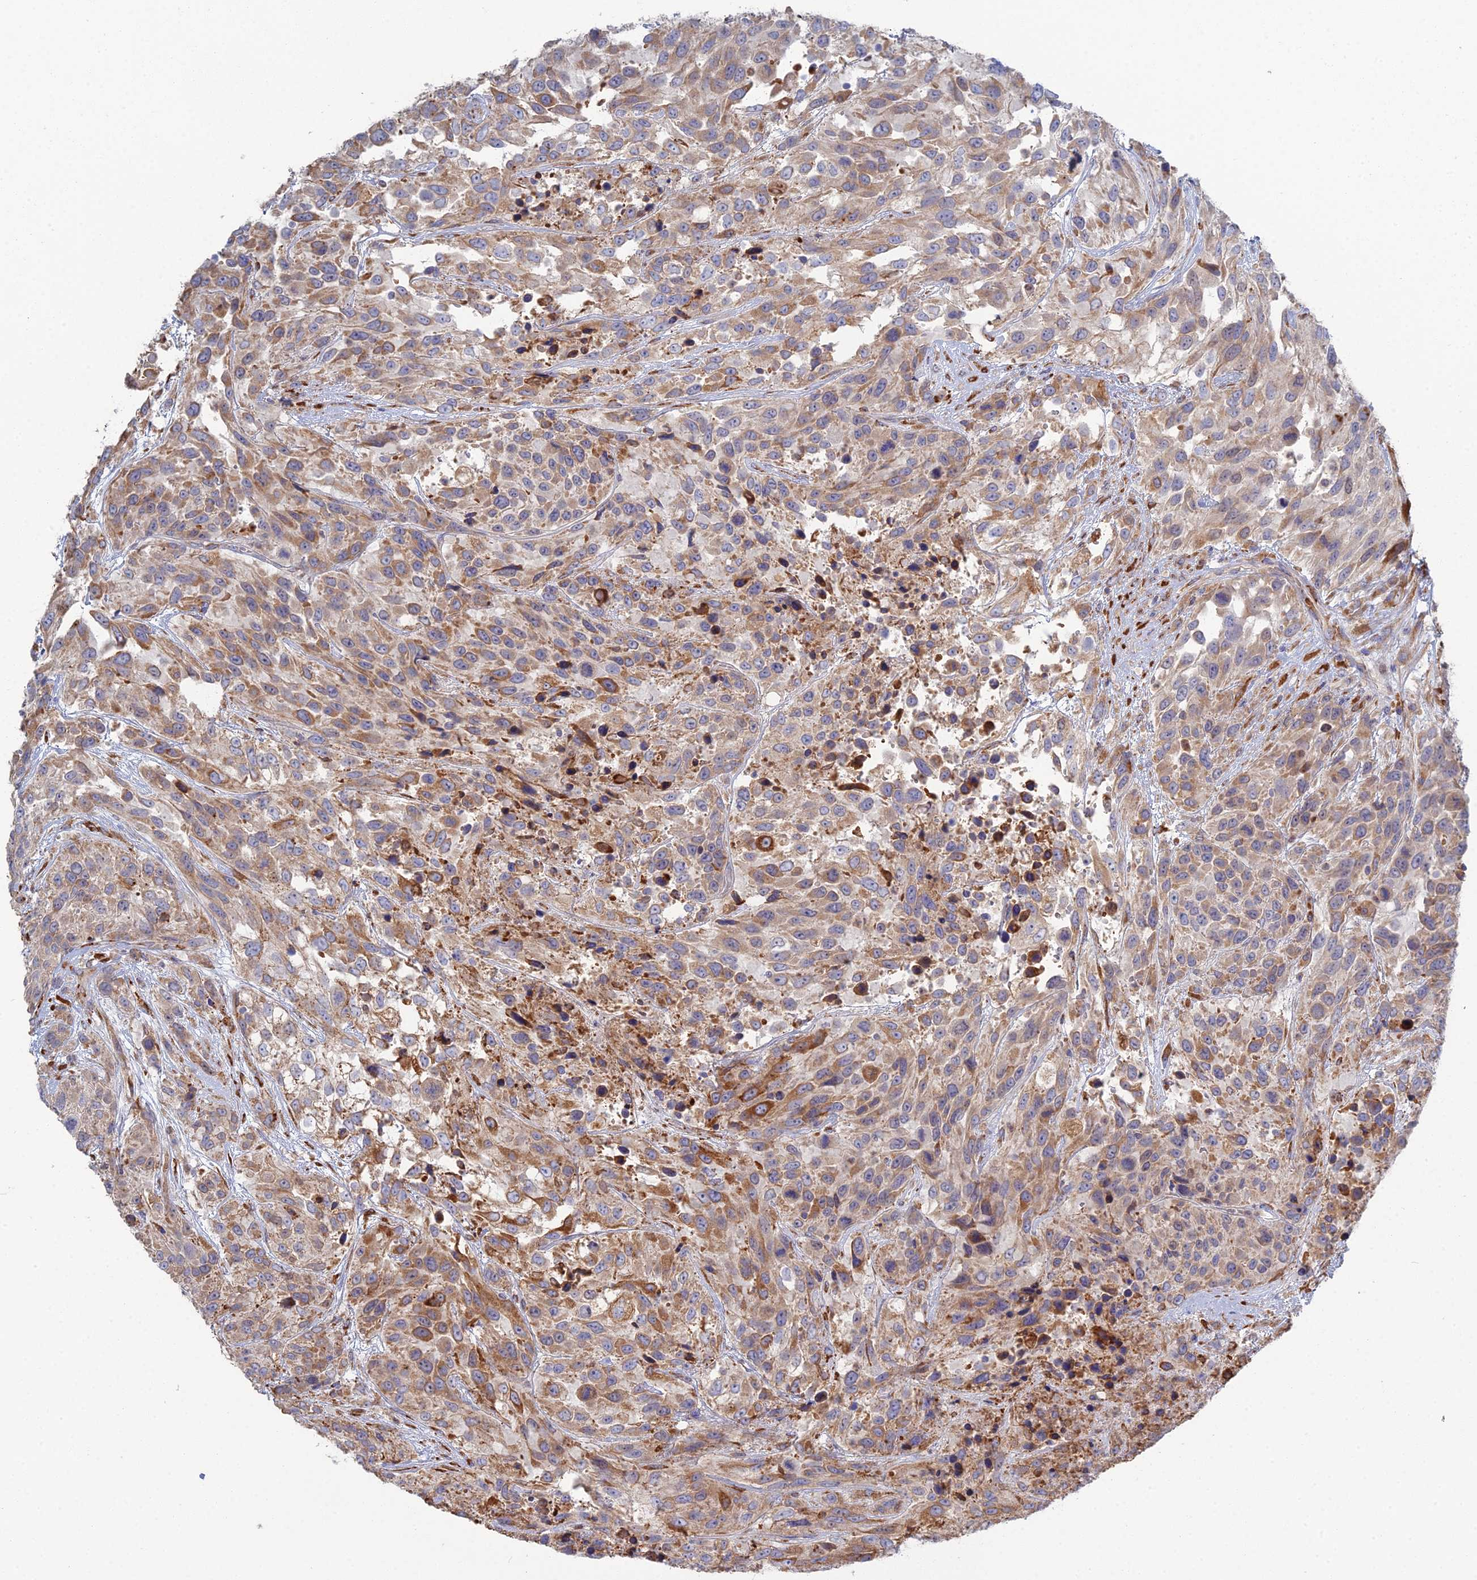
{"staining": {"intensity": "moderate", "quantity": ">75%", "location": "cytoplasmic/membranous"}, "tissue": "urothelial cancer", "cell_type": "Tumor cells", "image_type": "cancer", "snomed": [{"axis": "morphology", "description": "Urothelial carcinoma, High grade"}, {"axis": "topography", "description": "Urinary bladder"}], "caption": "Urothelial carcinoma (high-grade) was stained to show a protein in brown. There is medium levels of moderate cytoplasmic/membranous positivity in about >75% of tumor cells. The staining was performed using DAB to visualize the protein expression in brown, while the nuclei were stained in blue with hematoxylin (Magnification: 20x).", "gene": "TRAPPC6A", "patient": {"sex": "female", "age": 70}}